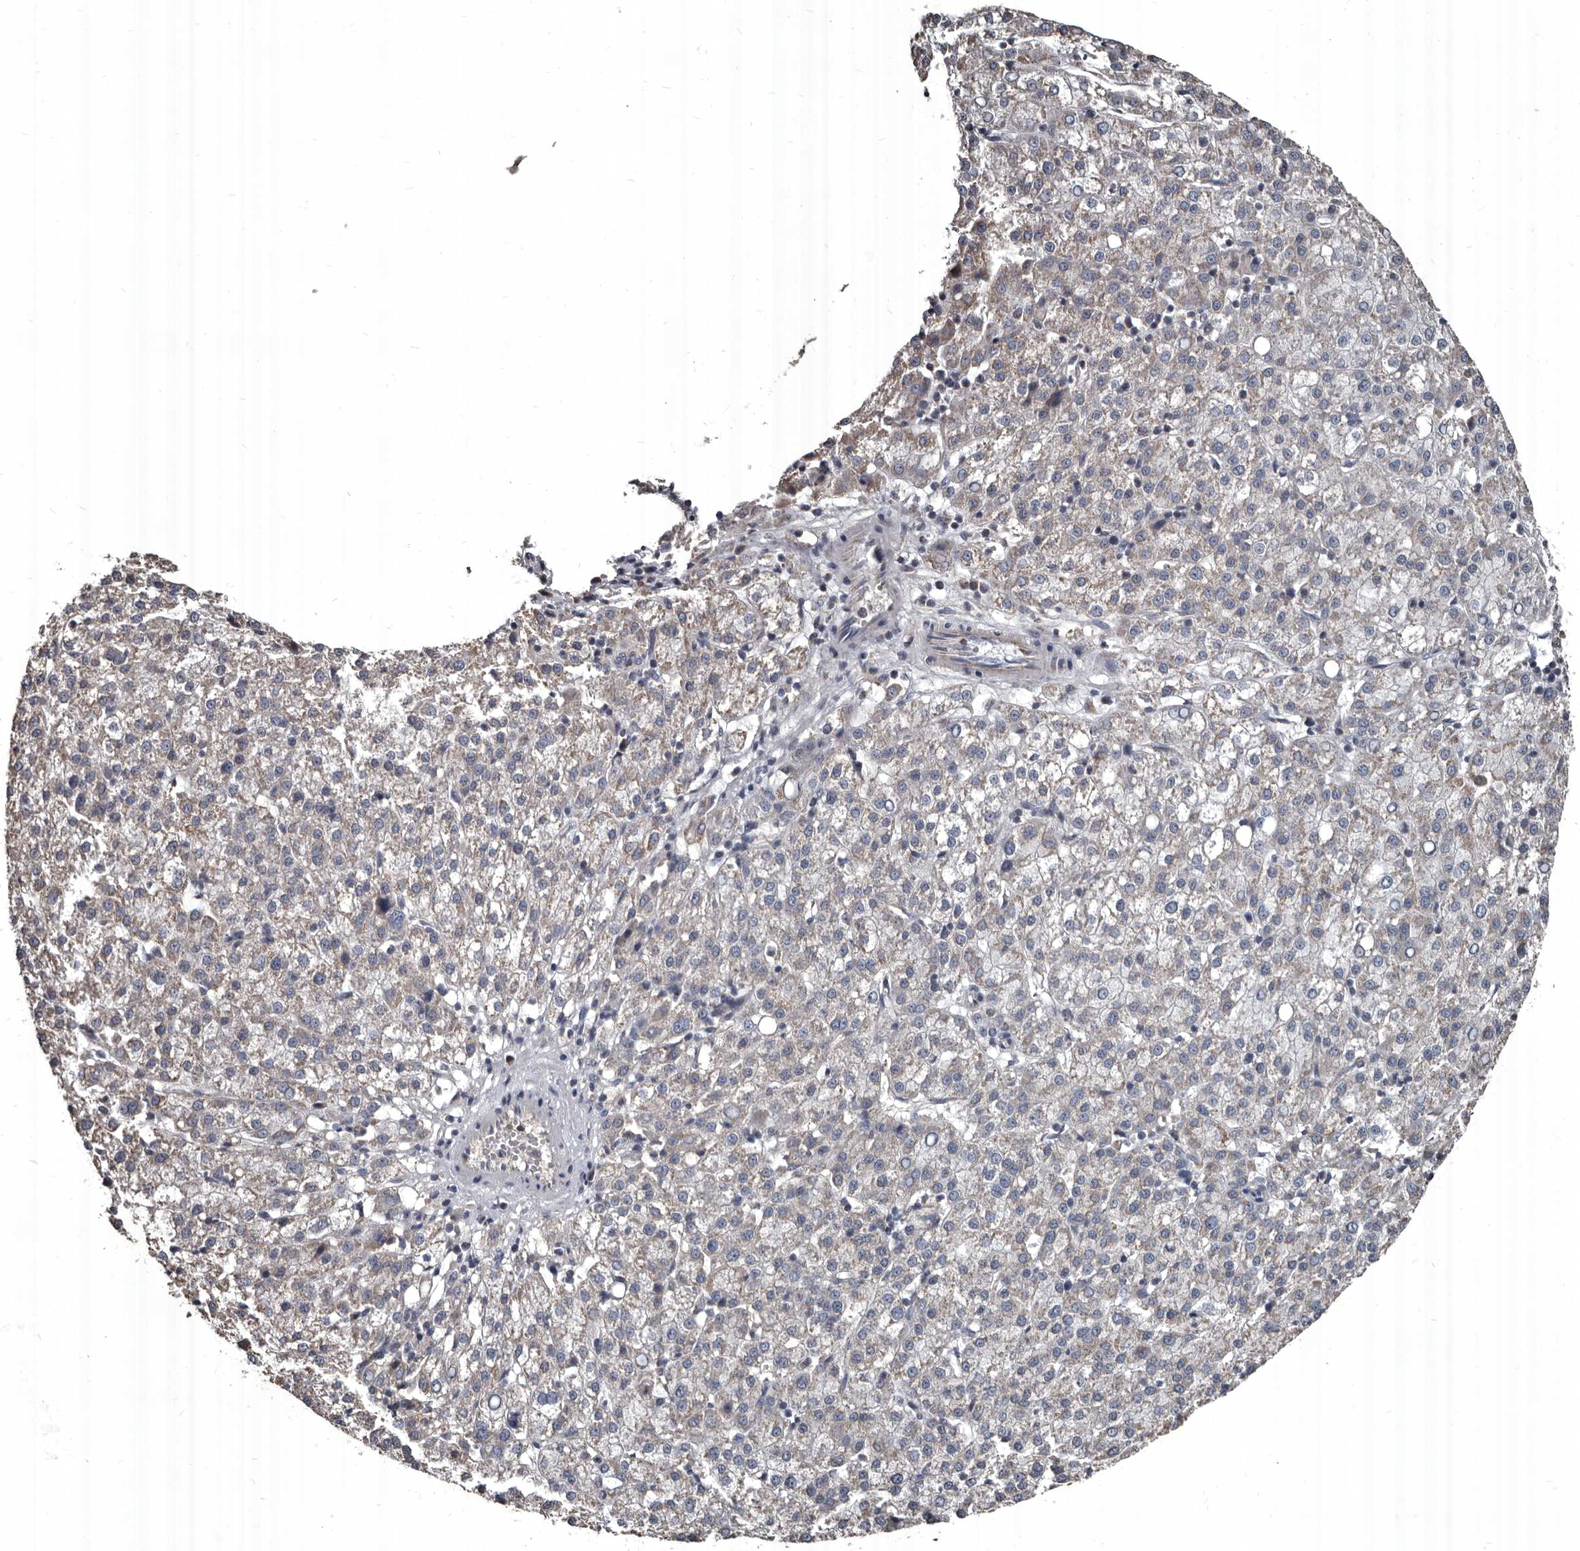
{"staining": {"intensity": "weak", "quantity": "<25%", "location": "cytoplasmic/membranous"}, "tissue": "liver cancer", "cell_type": "Tumor cells", "image_type": "cancer", "snomed": [{"axis": "morphology", "description": "Carcinoma, Hepatocellular, NOS"}, {"axis": "topography", "description": "Liver"}], "caption": "The histopathology image demonstrates no significant staining in tumor cells of liver hepatocellular carcinoma.", "gene": "GREB1", "patient": {"sex": "female", "age": 58}}